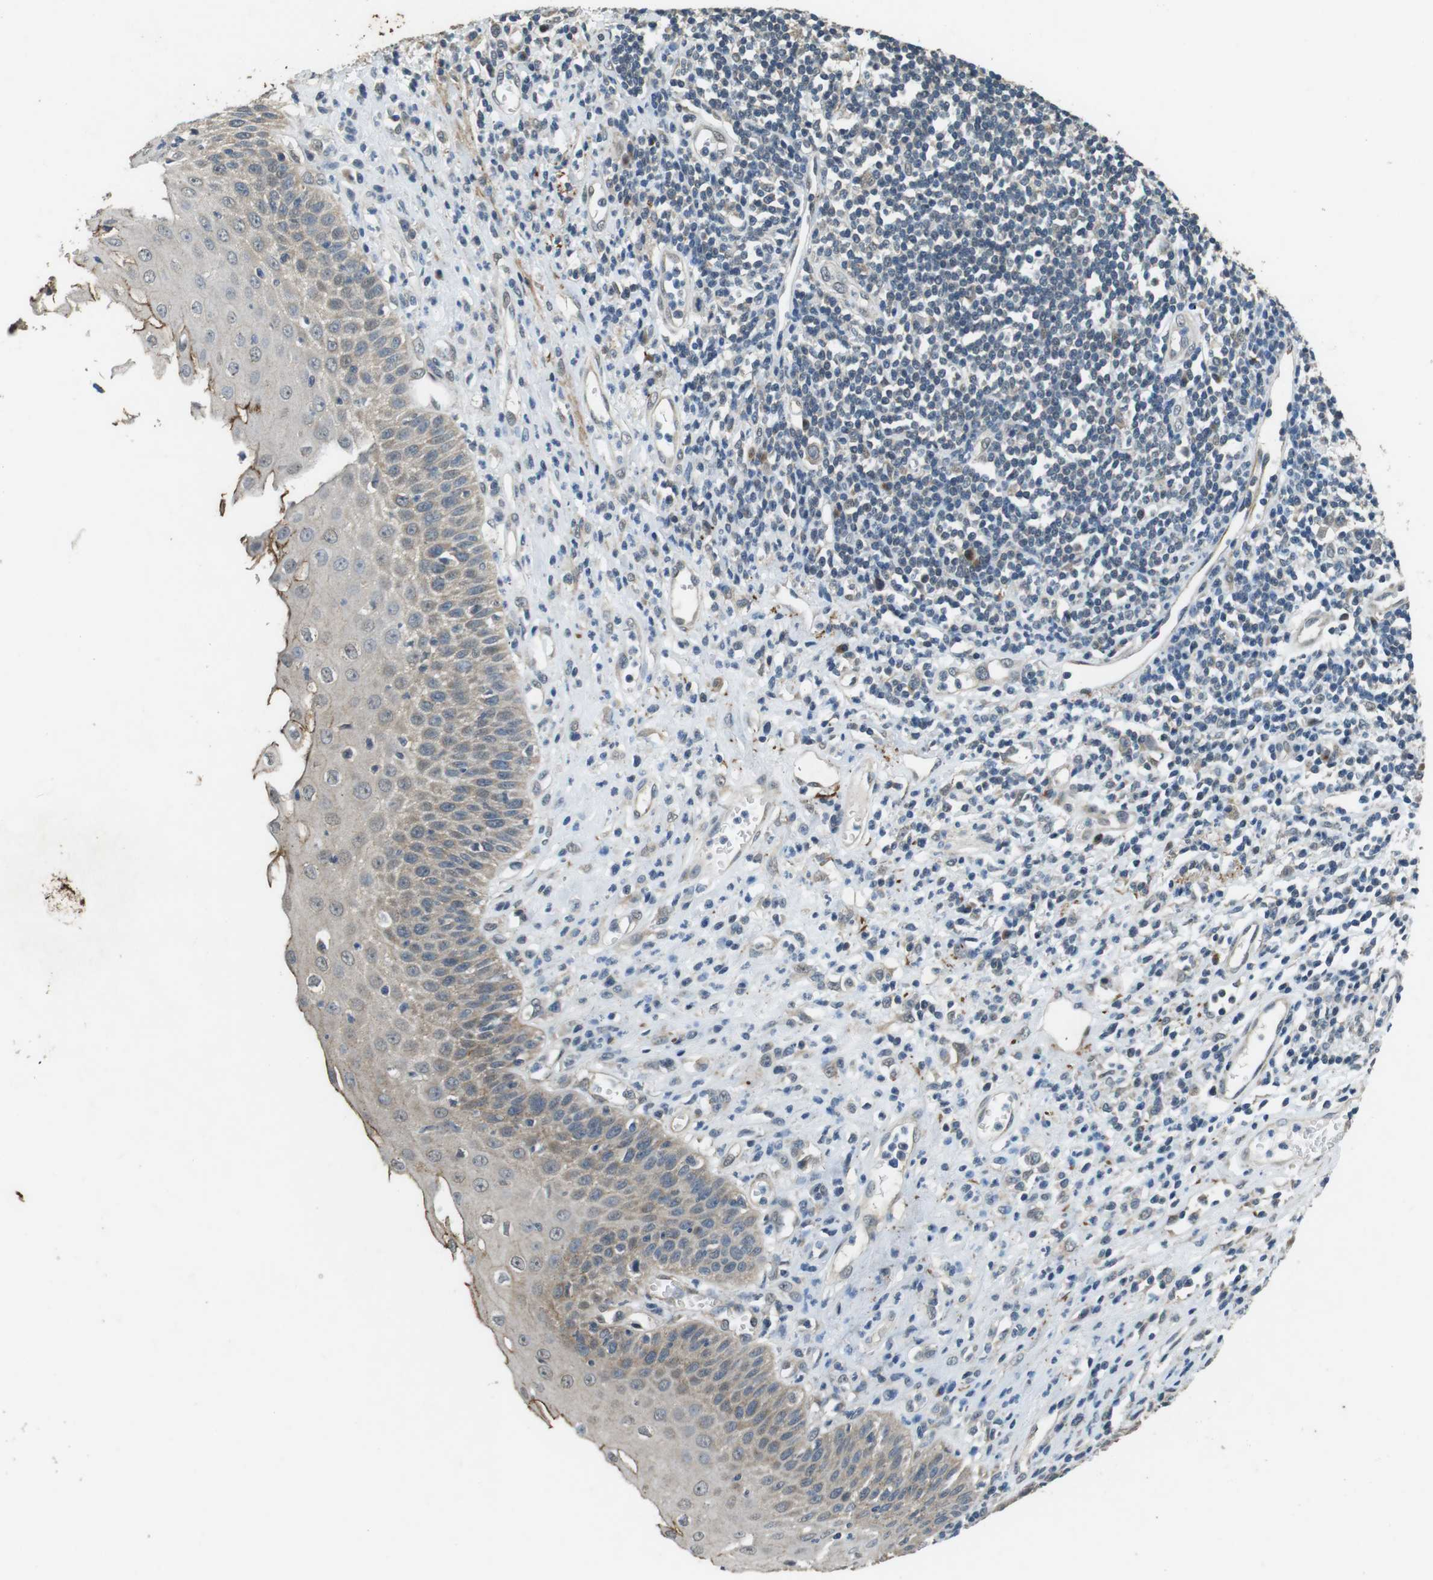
{"staining": {"intensity": "moderate", "quantity": "<25%", "location": "cytoplasmic/membranous"}, "tissue": "esophagus", "cell_type": "Squamous epithelial cells", "image_type": "normal", "snomed": [{"axis": "morphology", "description": "Normal tissue, NOS"}, {"axis": "morphology", "description": "Squamous cell carcinoma, NOS"}, {"axis": "topography", "description": "Esophagus"}], "caption": "An immunohistochemistry (IHC) photomicrograph of benign tissue is shown. Protein staining in brown shows moderate cytoplasmic/membranous positivity in esophagus within squamous epithelial cells.", "gene": "CLDN7", "patient": {"sex": "male", "age": 65}}